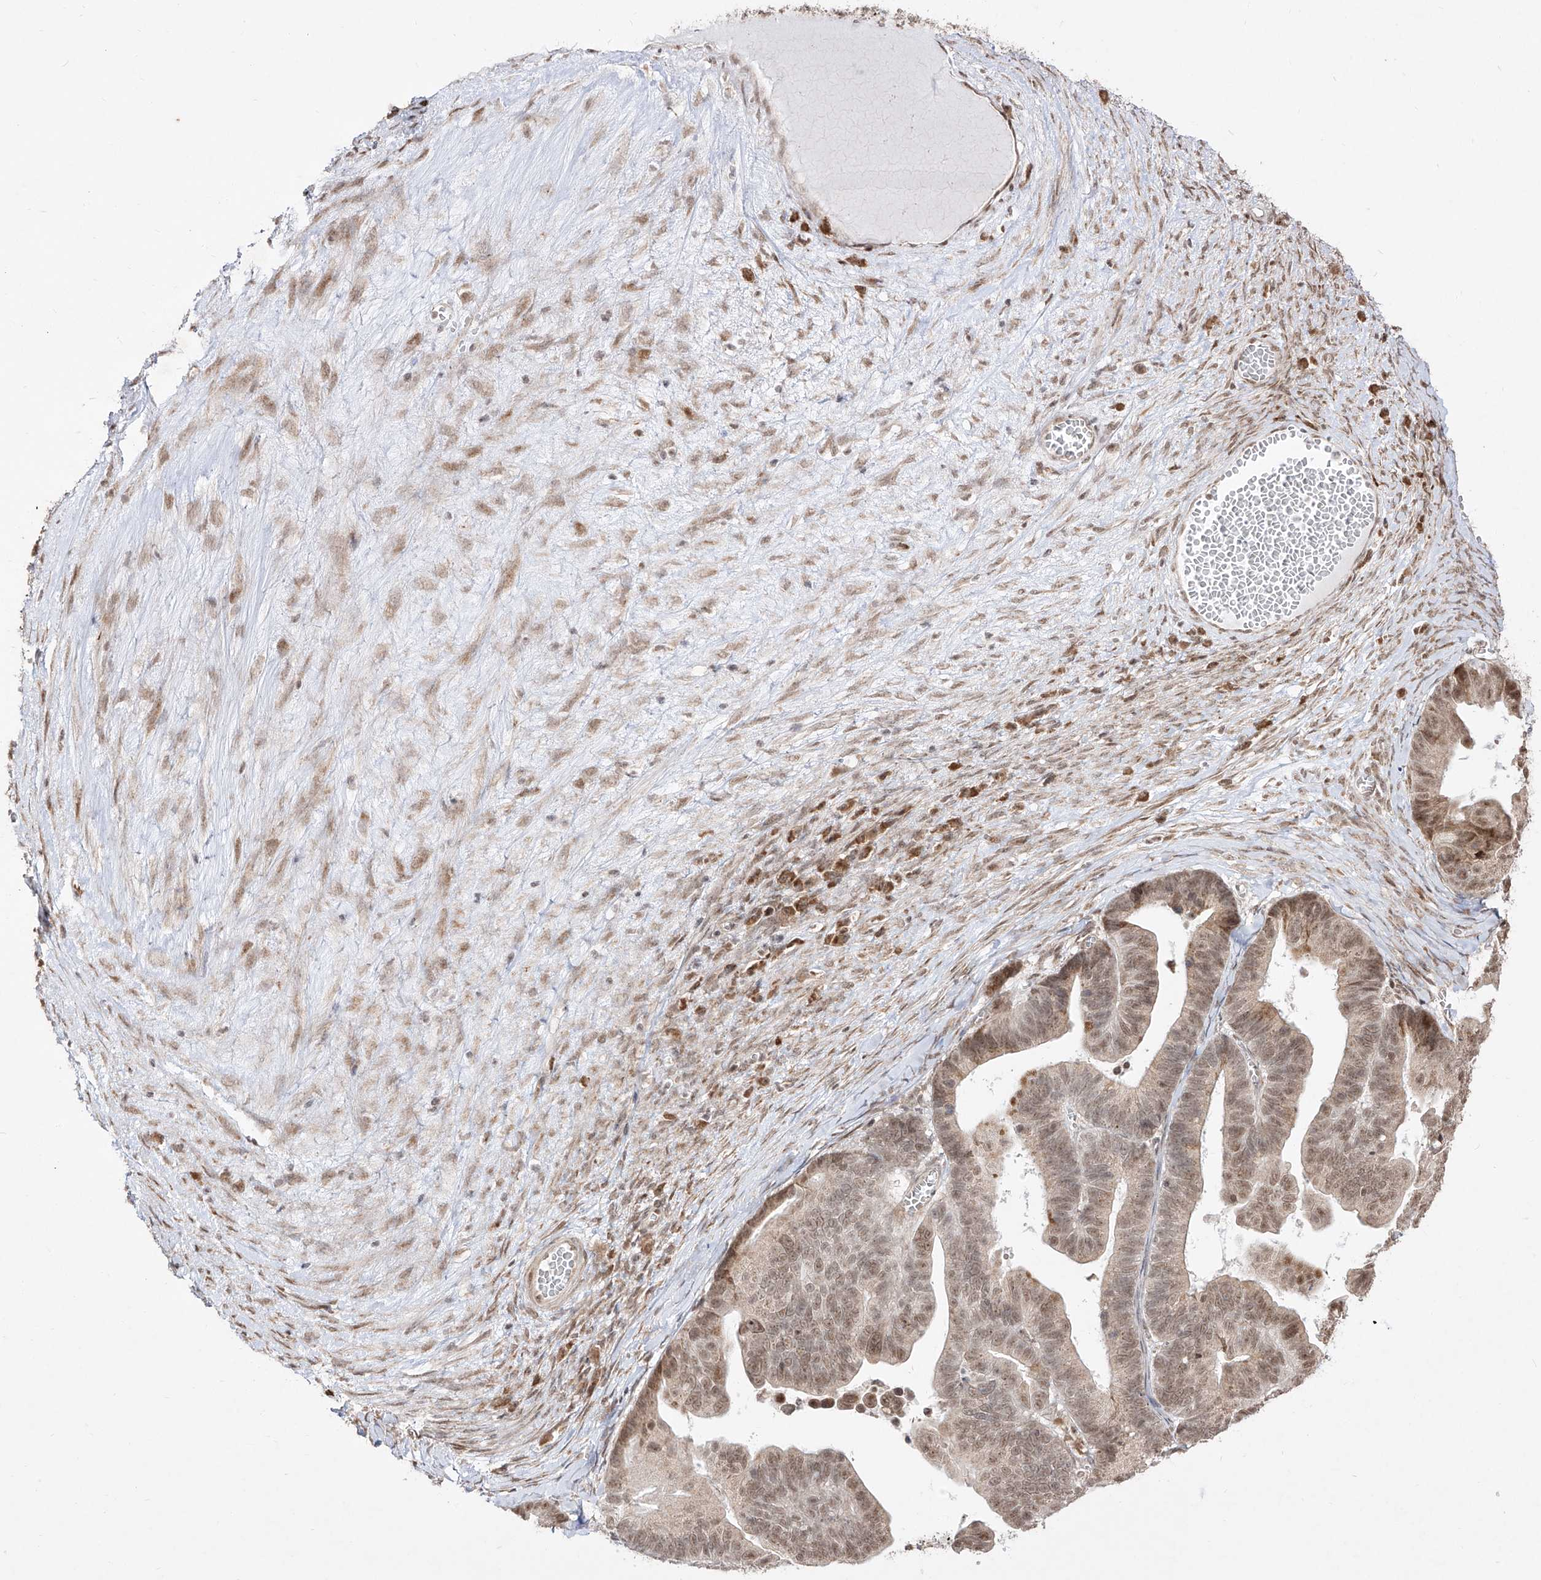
{"staining": {"intensity": "moderate", "quantity": ">75%", "location": "nuclear"}, "tissue": "ovarian cancer", "cell_type": "Tumor cells", "image_type": "cancer", "snomed": [{"axis": "morphology", "description": "Cystadenocarcinoma, serous, NOS"}, {"axis": "topography", "description": "Ovary"}], "caption": "Immunohistochemical staining of human serous cystadenocarcinoma (ovarian) displays moderate nuclear protein expression in about >75% of tumor cells.", "gene": "SNRNP27", "patient": {"sex": "female", "age": 56}}